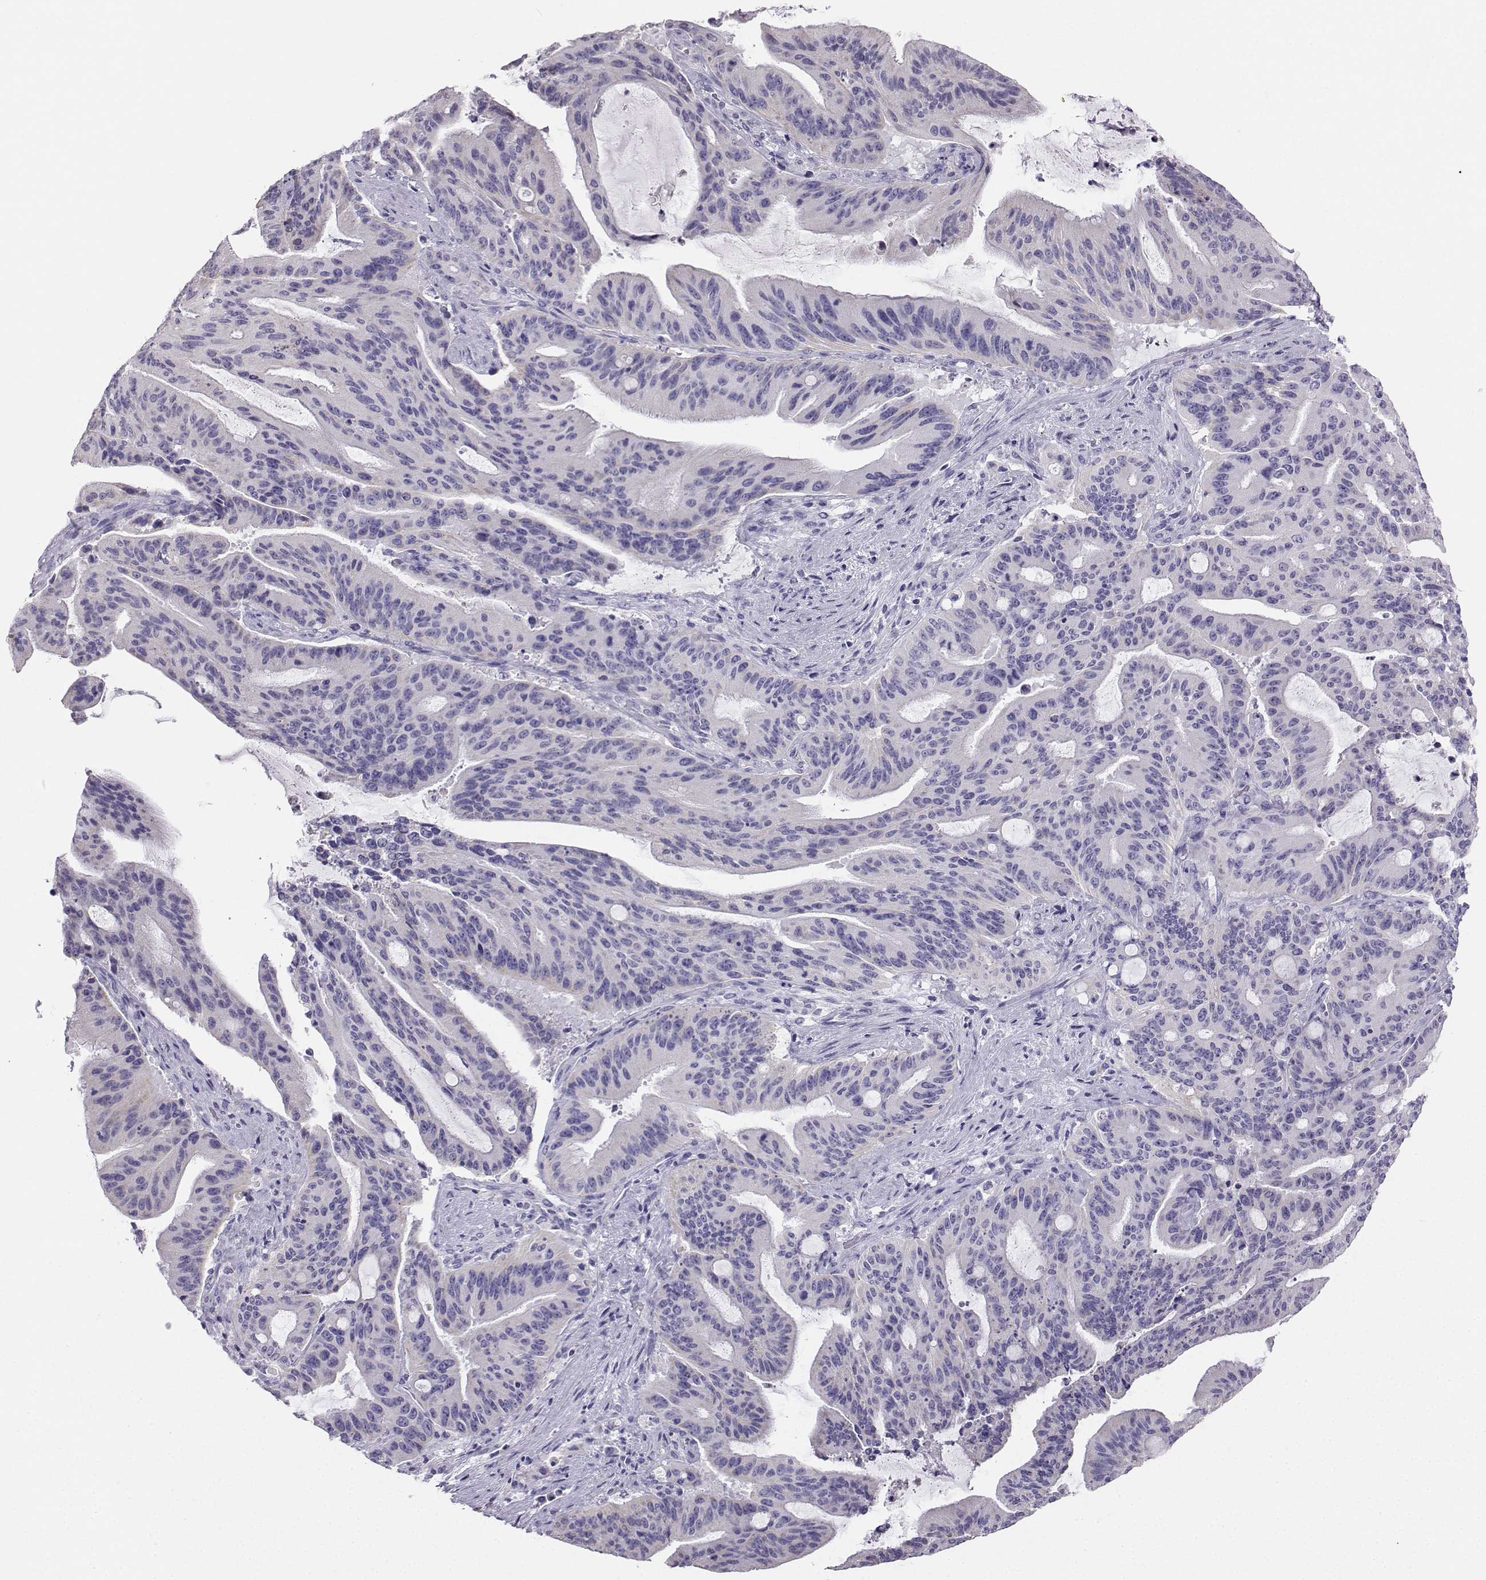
{"staining": {"intensity": "negative", "quantity": "none", "location": "none"}, "tissue": "liver cancer", "cell_type": "Tumor cells", "image_type": "cancer", "snomed": [{"axis": "morphology", "description": "Cholangiocarcinoma"}, {"axis": "topography", "description": "Liver"}], "caption": "IHC of human liver cancer (cholangiocarcinoma) demonstrates no expression in tumor cells. (Brightfield microscopy of DAB (3,3'-diaminobenzidine) immunohistochemistry at high magnification).", "gene": "AVP", "patient": {"sex": "female", "age": 73}}